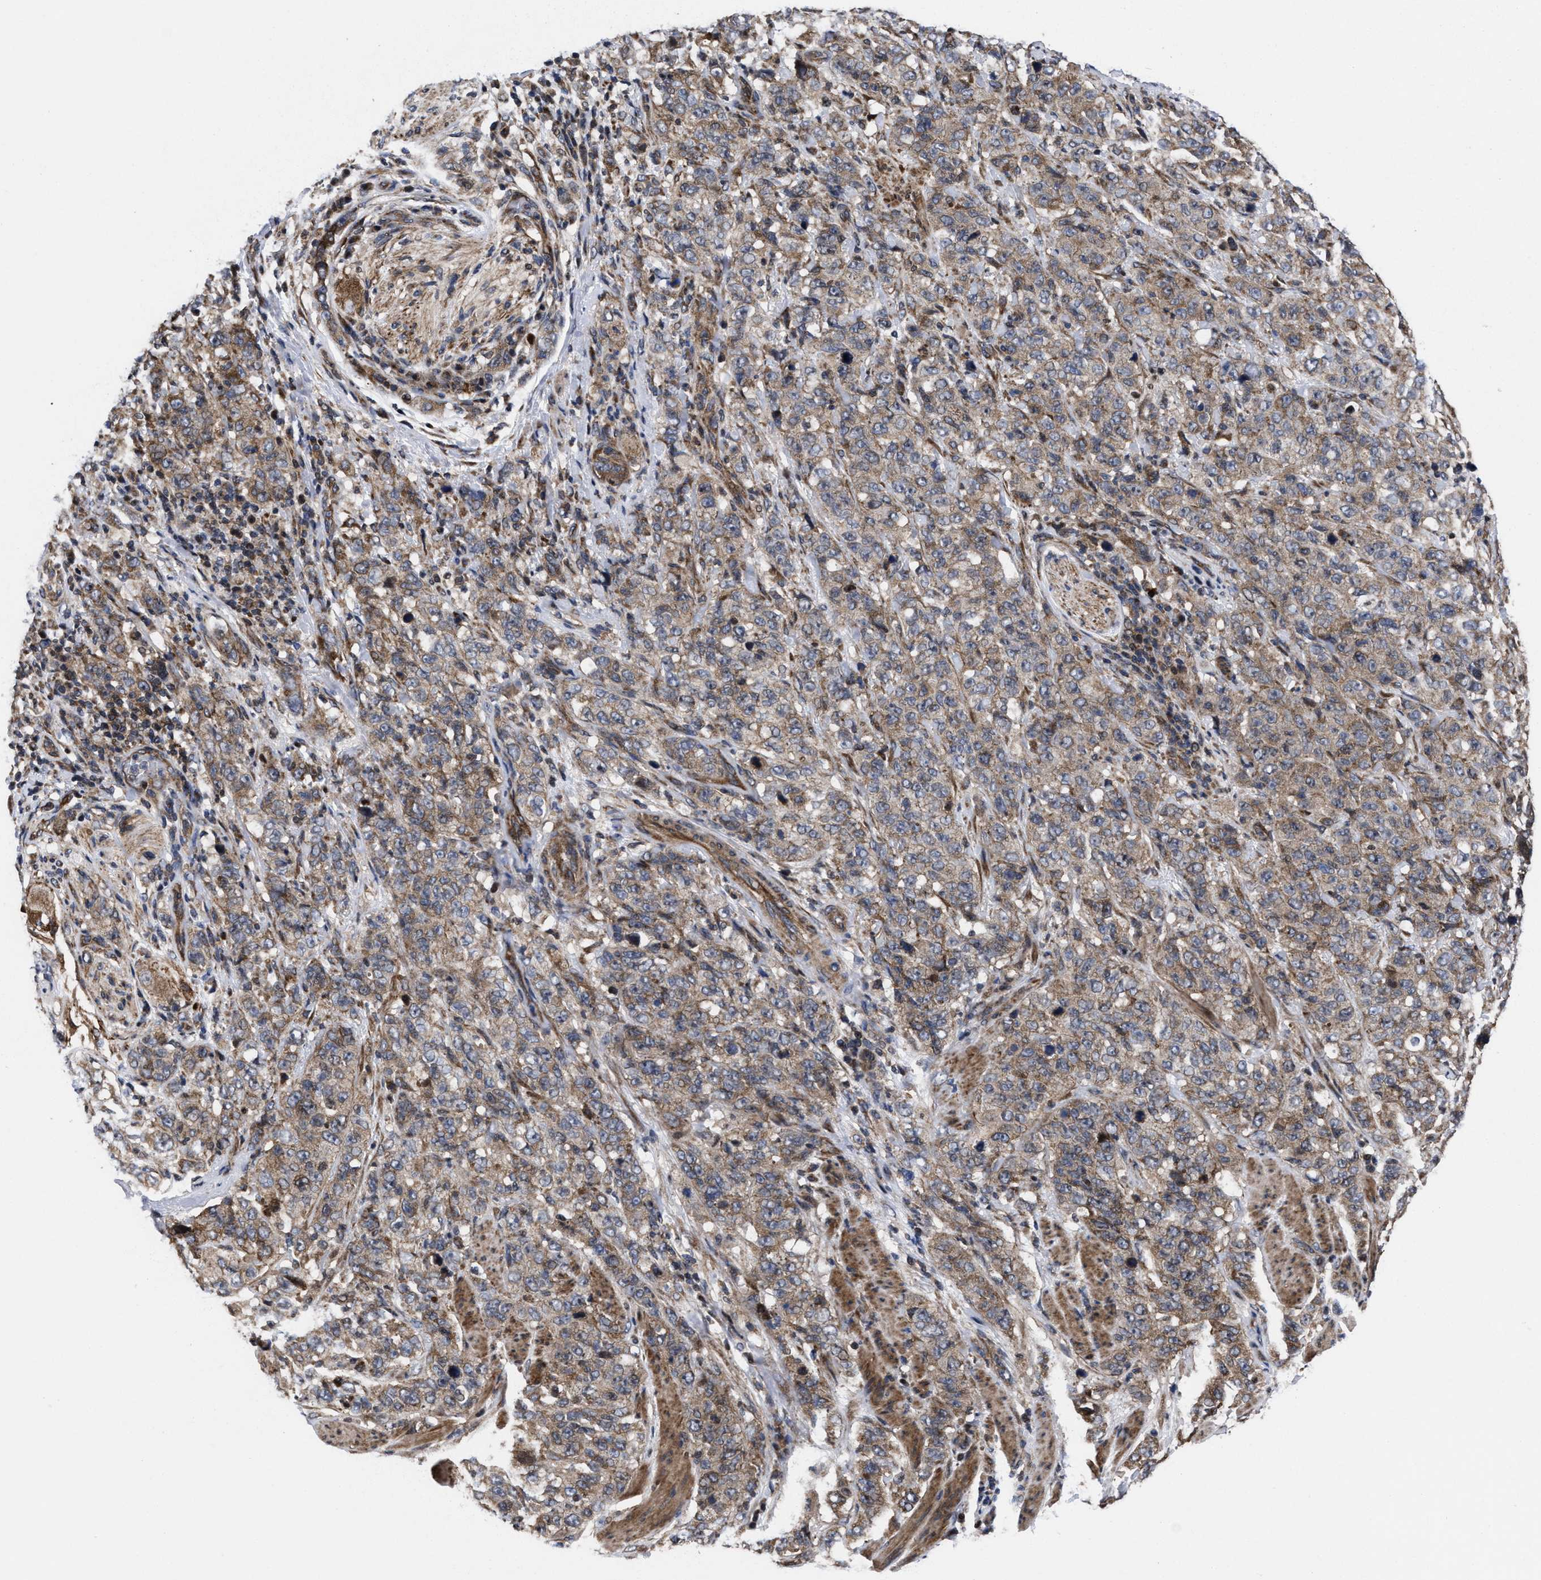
{"staining": {"intensity": "weak", "quantity": ">75%", "location": "cytoplasmic/membranous"}, "tissue": "stomach cancer", "cell_type": "Tumor cells", "image_type": "cancer", "snomed": [{"axis": "morphology", "description": "Adenocarcinoma, NOS"}, {"axis": "topography", "description": "Stomach"}], "caption": "Stomach adenocarcinoma tissue shows weak cytoplasmic/membranous expression in approximately >75% of tumor cells", "gene": "MRPL50", "patient": {"sex": "male", "age": 48}}